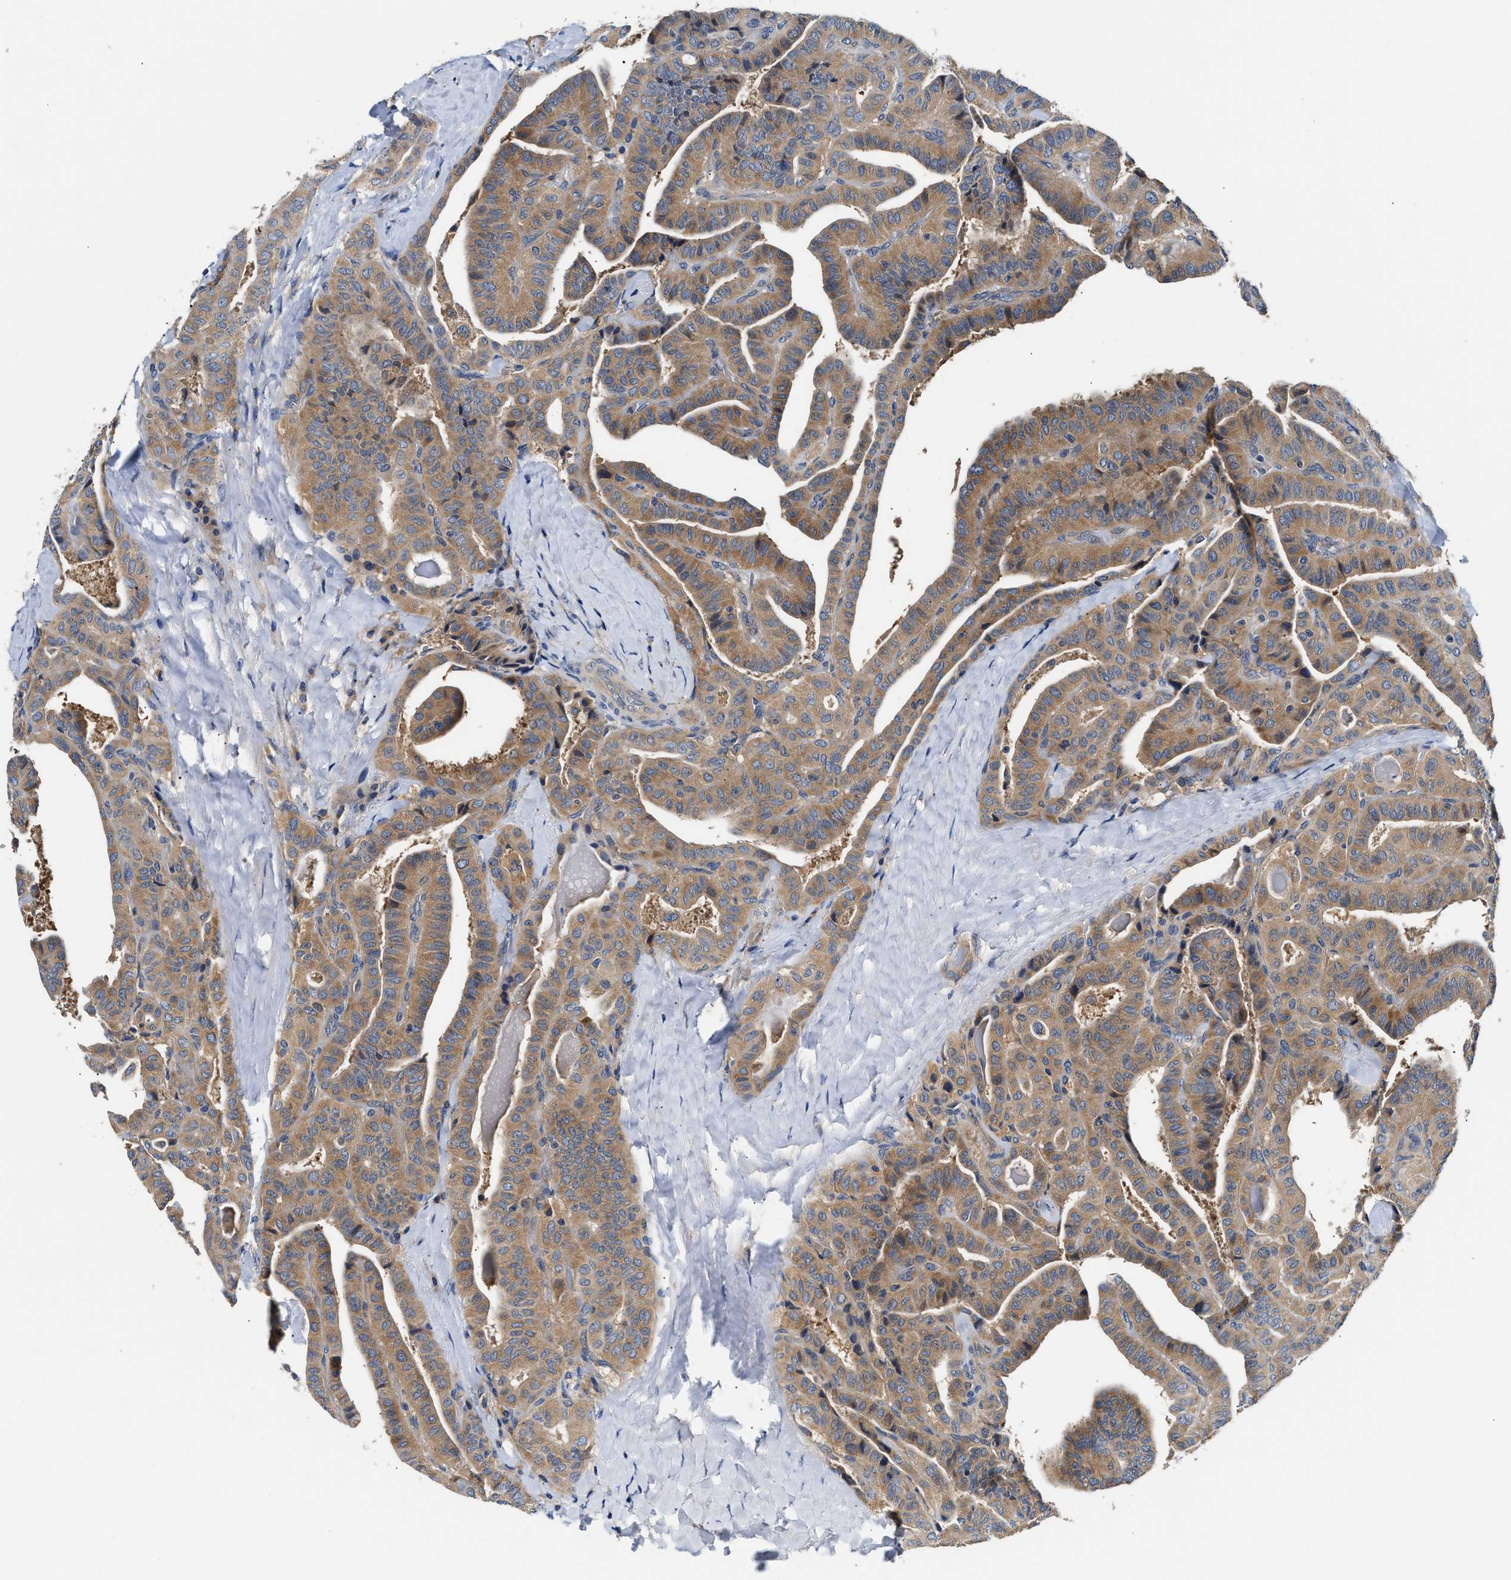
{"staining": {"intensity": "moderate", "quantity": ">75%", "location": "cytoplasmic/membranous"}, "tissue": "thyroid cancer", "cell_type": "Tumor cells", "image_type": "cancer", "snomed": [{"axis": "morphology", "description": "Papillary adenocarcinoma, NOS"}, {"axis": "topography", "description": "Thyroid gland"}], "caption": "Human papillary adenocarcinoma (thyroid) stained for a protein (brown) reveals moderate cytoplasmic/membranous positive expression in approximately >75% of tumor cells.", "gene": "FAM185A", "patient": {"sex": "male", "age": 77}}